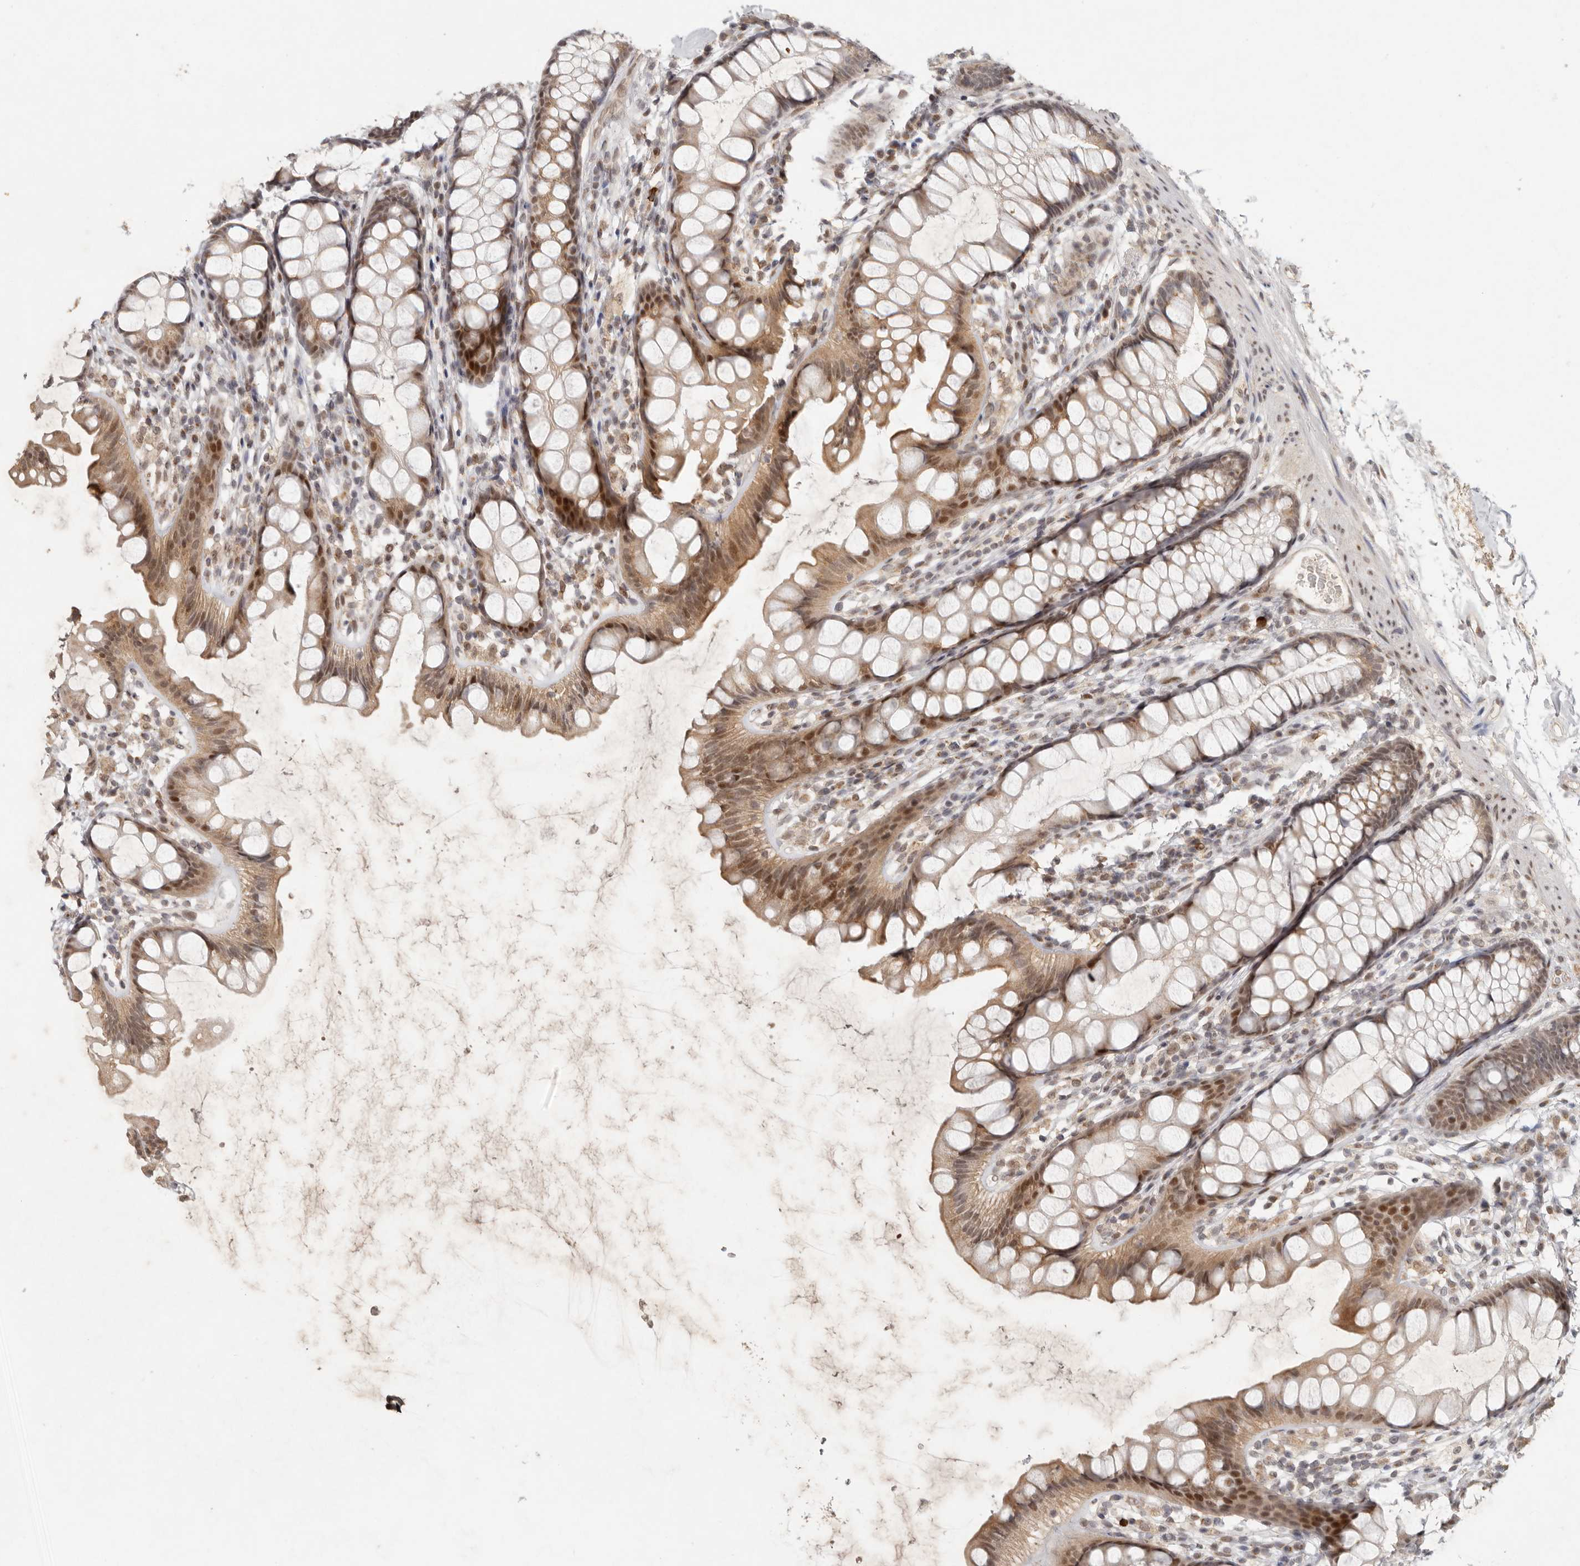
{"staining": {"intensity": "moderate", "quantity": ">75%", "location": "cytoplasmic/membranous,nuclear"}, "tissue": "rectum", "cell_type": "Glandular cells", "image_type": "normal", "snomed": [{"axis": "morphology", "description": "Normal tissue, NOS"}, {"axis": "topography", "description": "Rectum"}], "caption": "Human rectum stained for a protein (brown) exhibits moderate cytoplasmic/membranous,nuclear positive expression in about >75% of glandular cells.", "gene": "LRRC75A", "patient": {"sex": "female", "age": 65}}